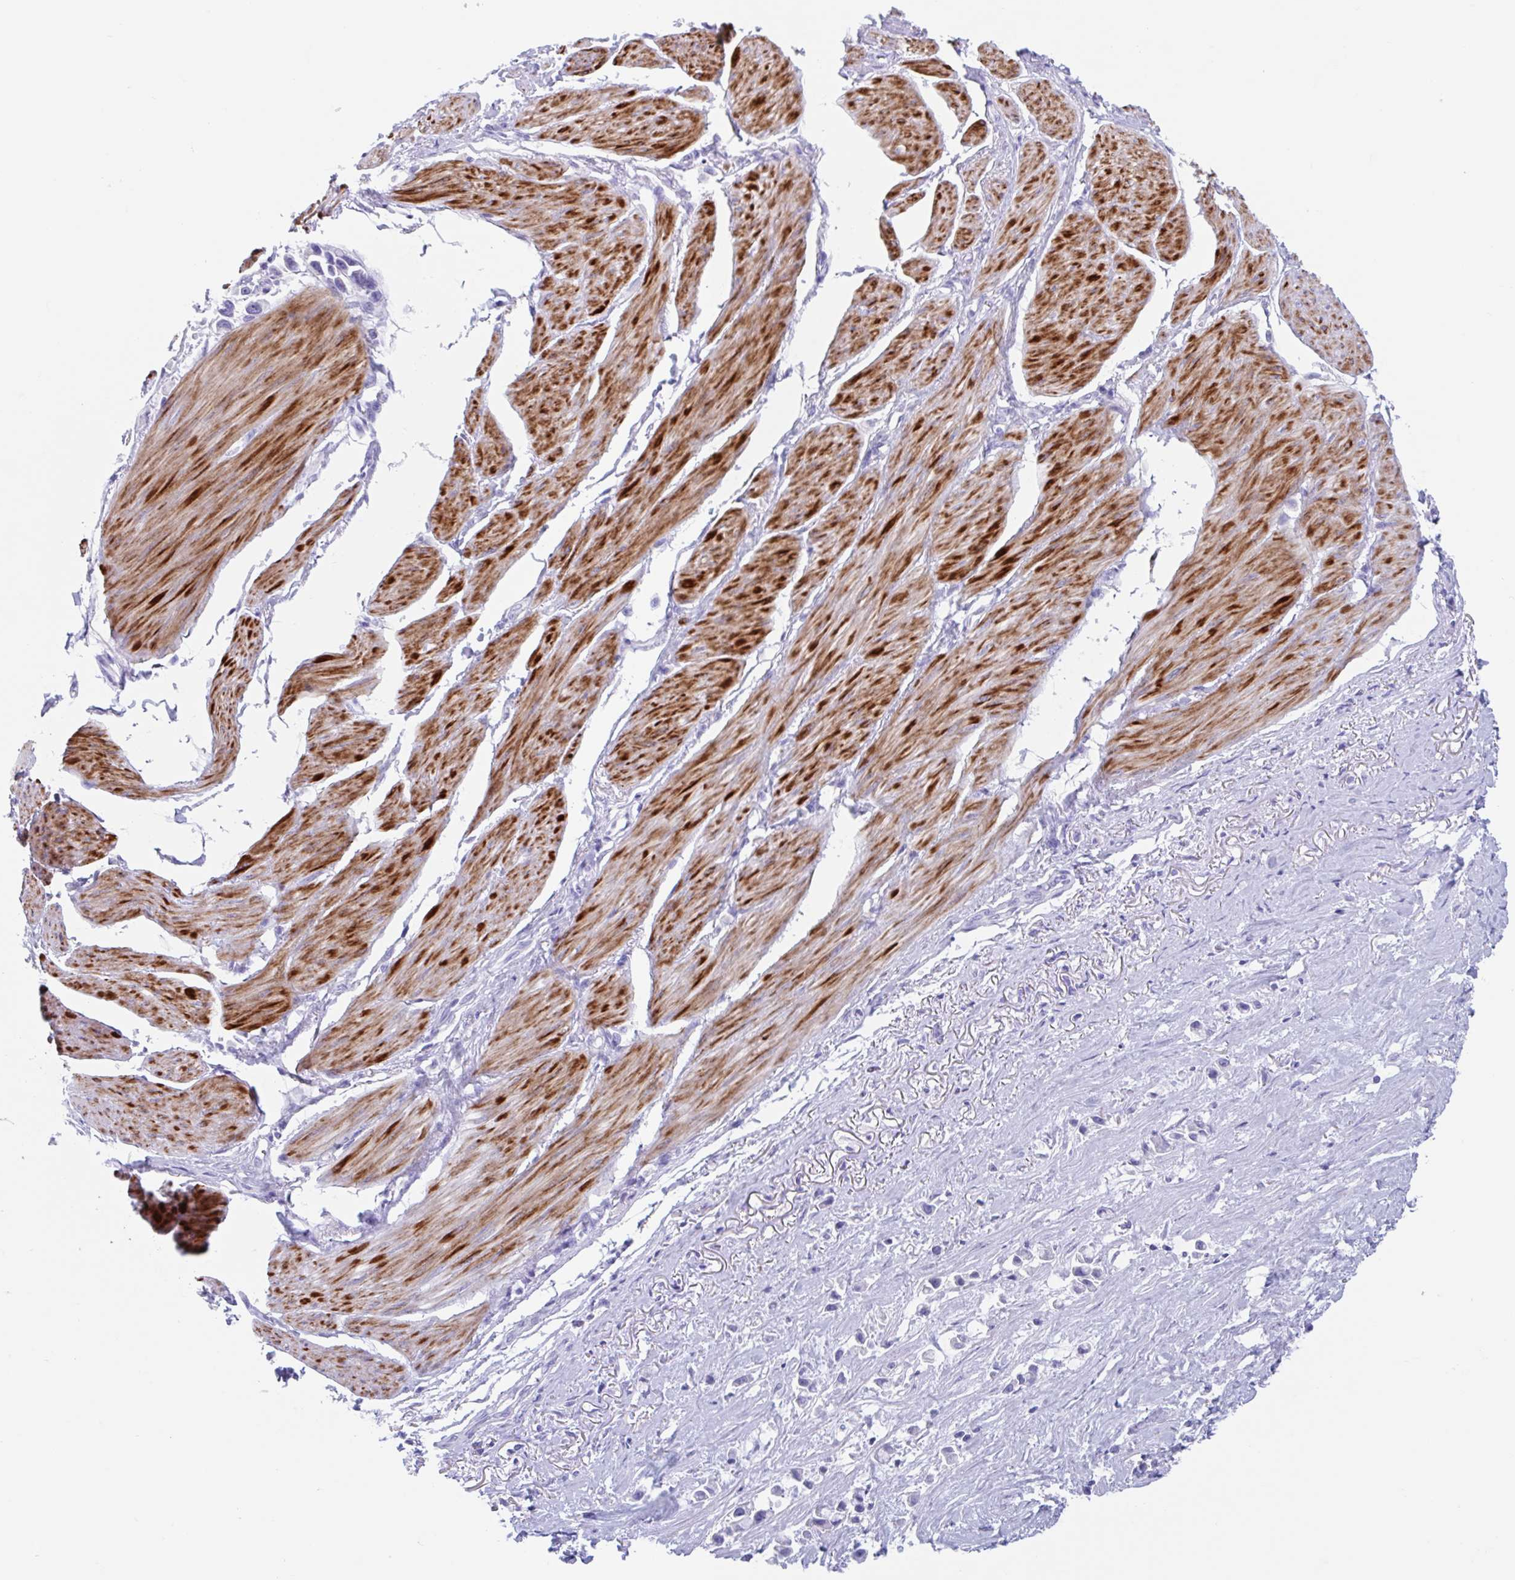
{"staining": {"intensity": "negative", "quantity": "none", "location": "none"}, "tissue": "stomach cancer", "cell_type": "Tumor cells", "image_type": "cancer", "snomed": [{"axis": "morphology", "description": "Adenocarcinoma, NOS"}, {"axis": "topography", "description": "Stomach"}], "caption": "Stomach cancer was stained to show a protein in brown. There is no significant staining in tumor cells.", "gene": "CPTP", "patient": {"sex": "female", "age": 81}}